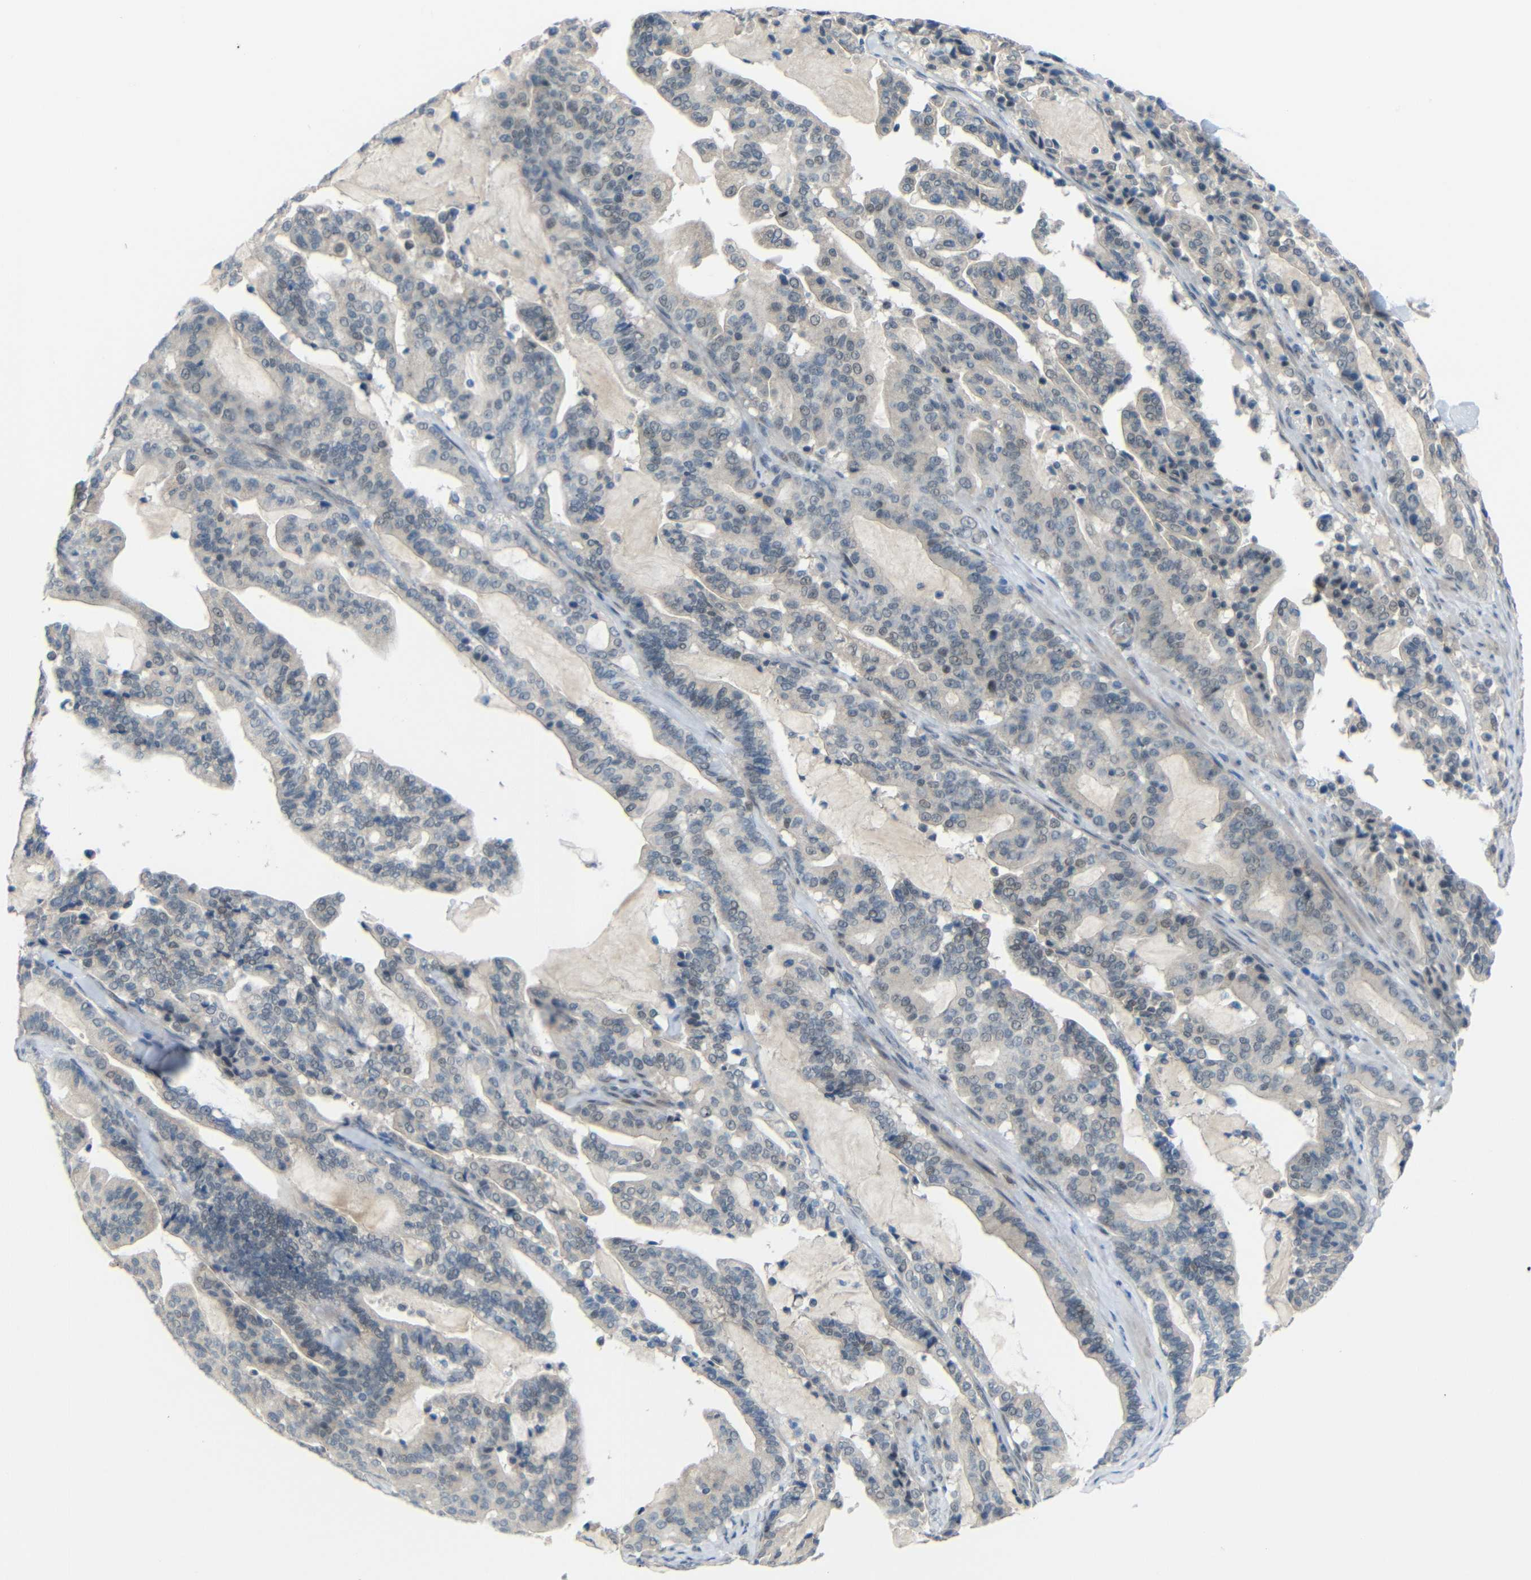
{"staining": {"intensity": "negative", "quantity": "none", "location": "none"}, "tissue": "pancreatic cancer", "cell_type": "Tumor cells", "image_type": "cancer", "snomed": [{"axis": "morphology", "description": "Adenocarcinoma, NOS"}, {"axis": "topography", "description": "Pancreas"}], "caption": "Protein analysis of pancreatic cancer displays no significant staining in tumor cells. (DAB immunohistochemistry visualized using brightfield microscopy, high magnification).", "gene": "GPR158", "patient": {"sex": "male", "age": 63}}